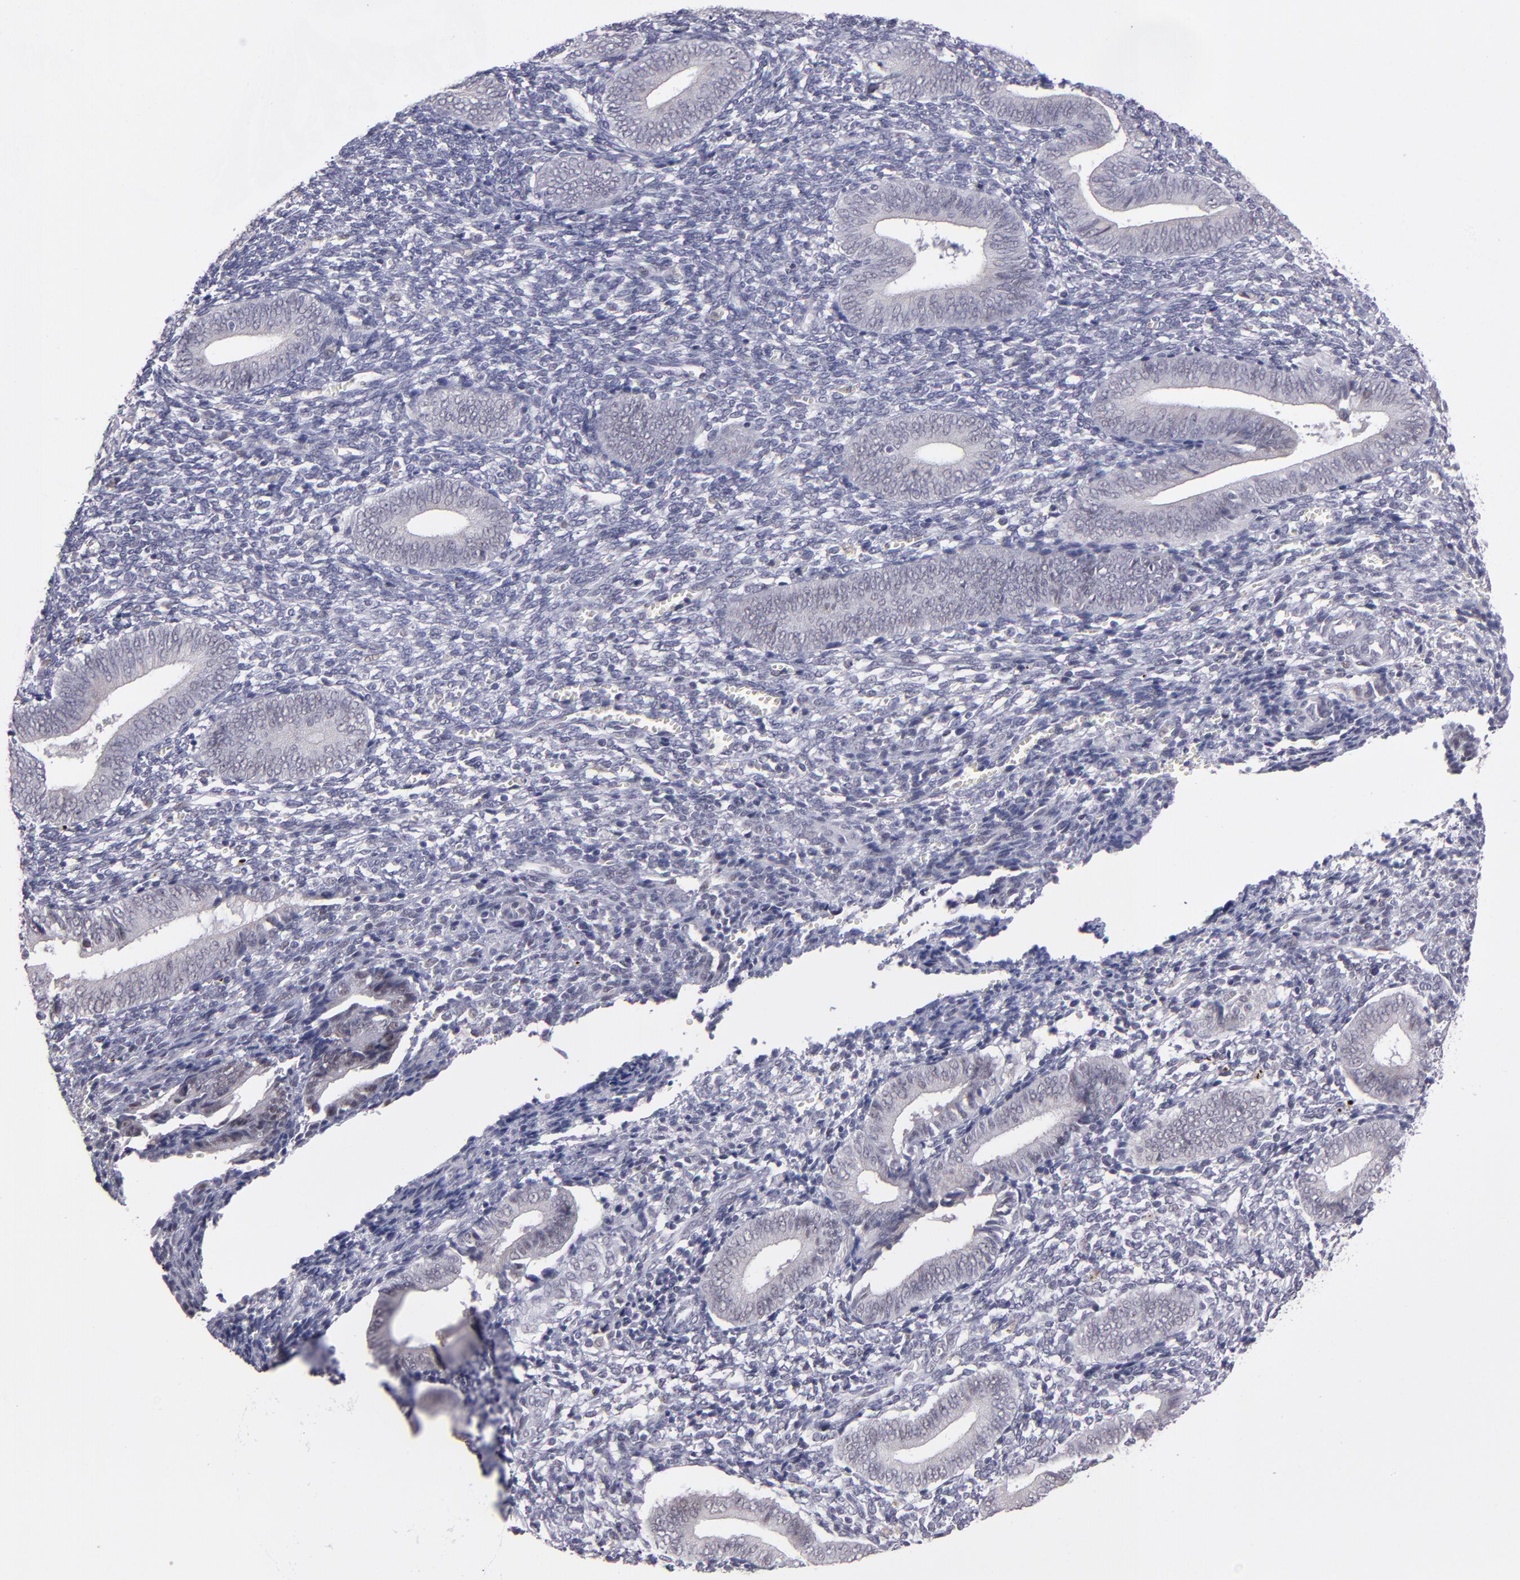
{"staining": {"intensity": "weak", "quantity": "<25%", "location": "nuclear"}, "tissue": "endometrium", "cell_type": "Cells in endometrial stroma", "image_type": "normal", "snomed": [{"axis": "morphology", "description": "Normal tissue, NOS"}, {"axis": "topography", "description": "Uterus"}, {"axis": "topography", "description": "Endometrium"}], "caption": "A high-resolution image shows immunohistochemistry (IHC) staining of unremarkable endometrium, which shows no significant staining in cells in endometrial stroma.", "gene": "OTUB2", "patient": {"sex": "female", "age": 33}}